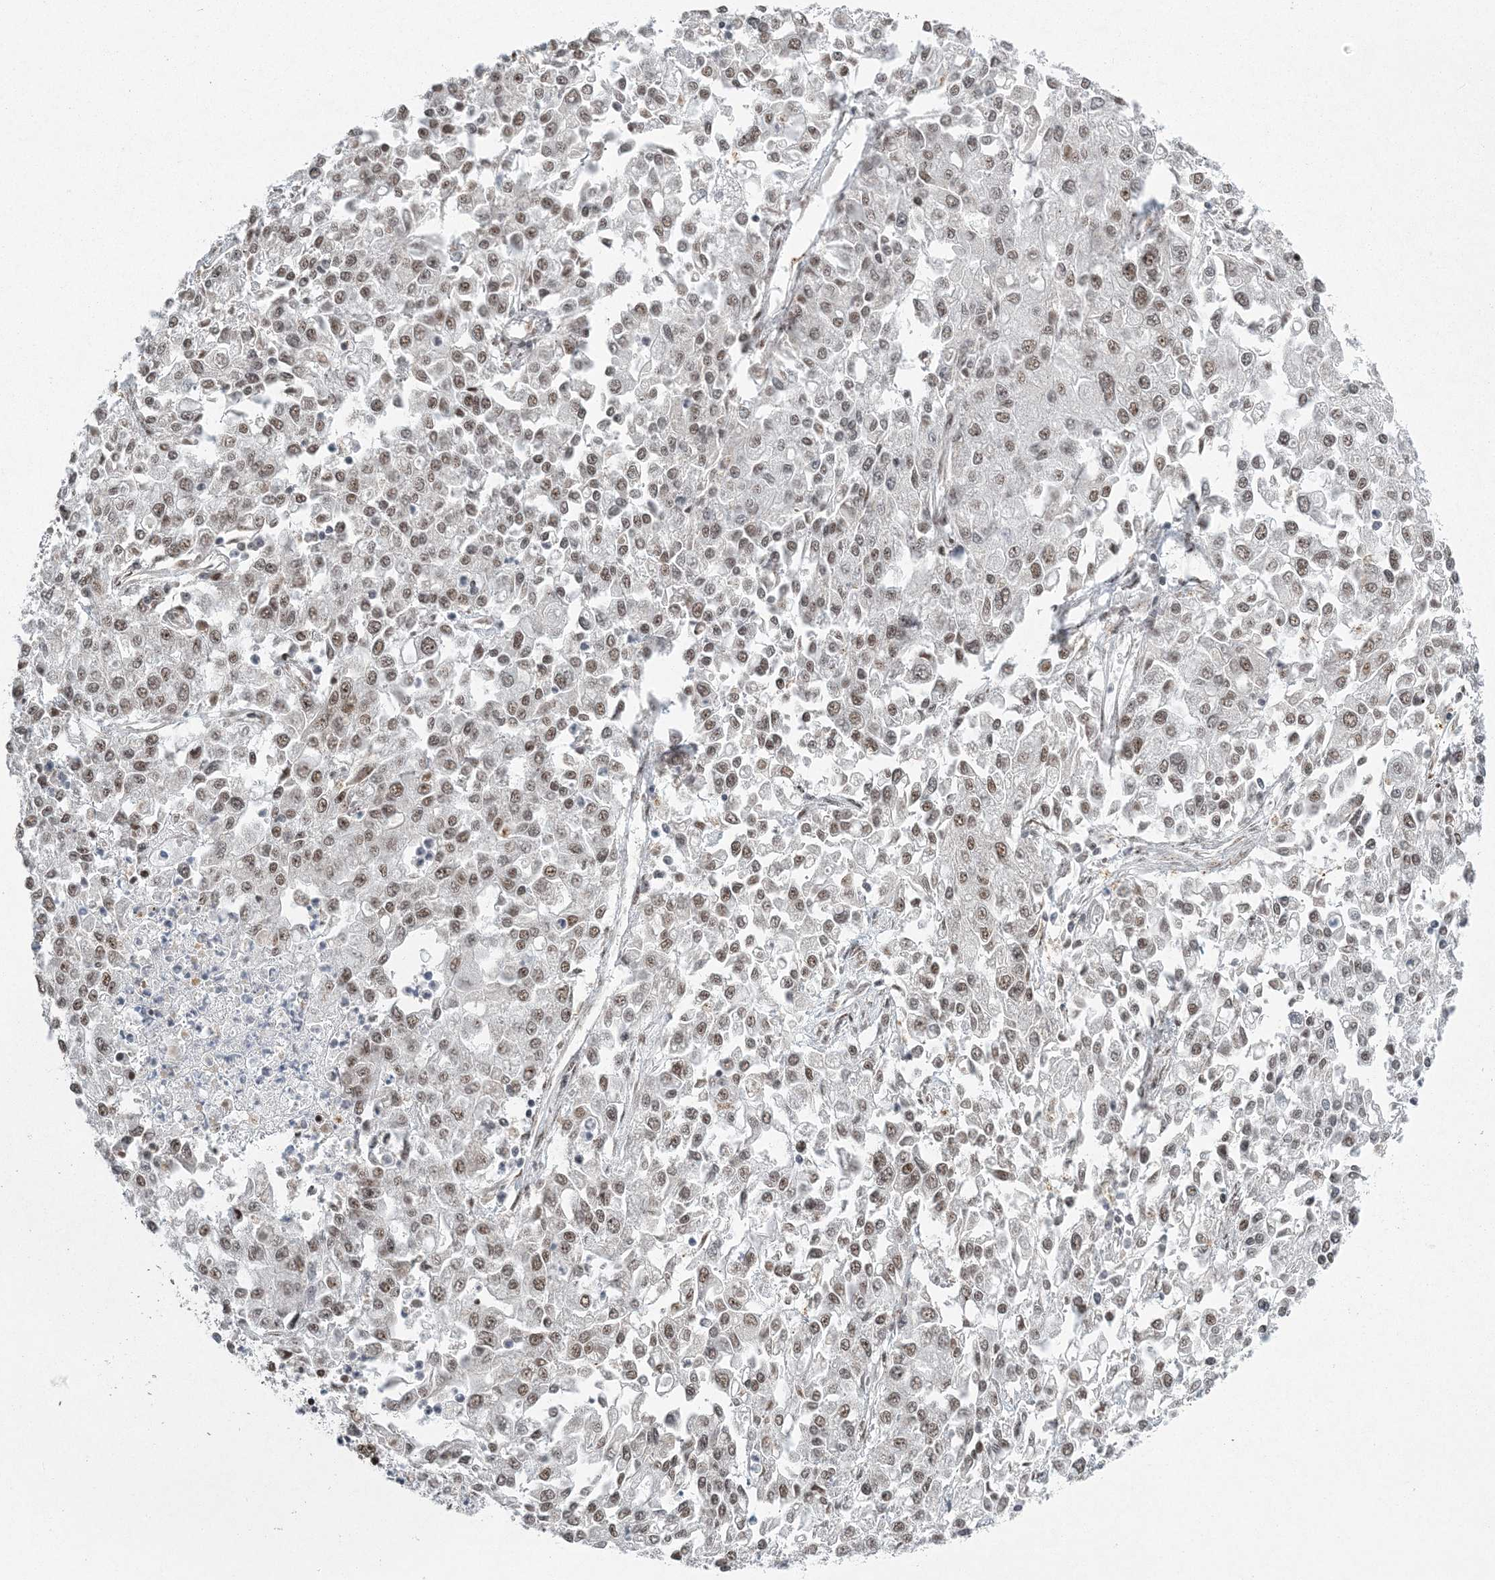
{"staining": {"intensity": "moderate", "quantity": ">75%", "location": "nuclear"}, "tissue": "endometrial cancer", "cell_type": "Tumor cells", "image_type": "cancer", "snomed": [{"axis": "morphology", "description": "Adenocarcinoma, NOS"}, {"axis": "topography", "description": "Endometrium"}], "caption": "This histopathology image exhibits endometrial cancer stained with IHC to label a protein in brown. The nuclear of tumor cells show moderate positivity for the protein. Nuclei are counter-stained blue.", "gene": "CWC22", "patient": {"sex": "female", "age": 49}}